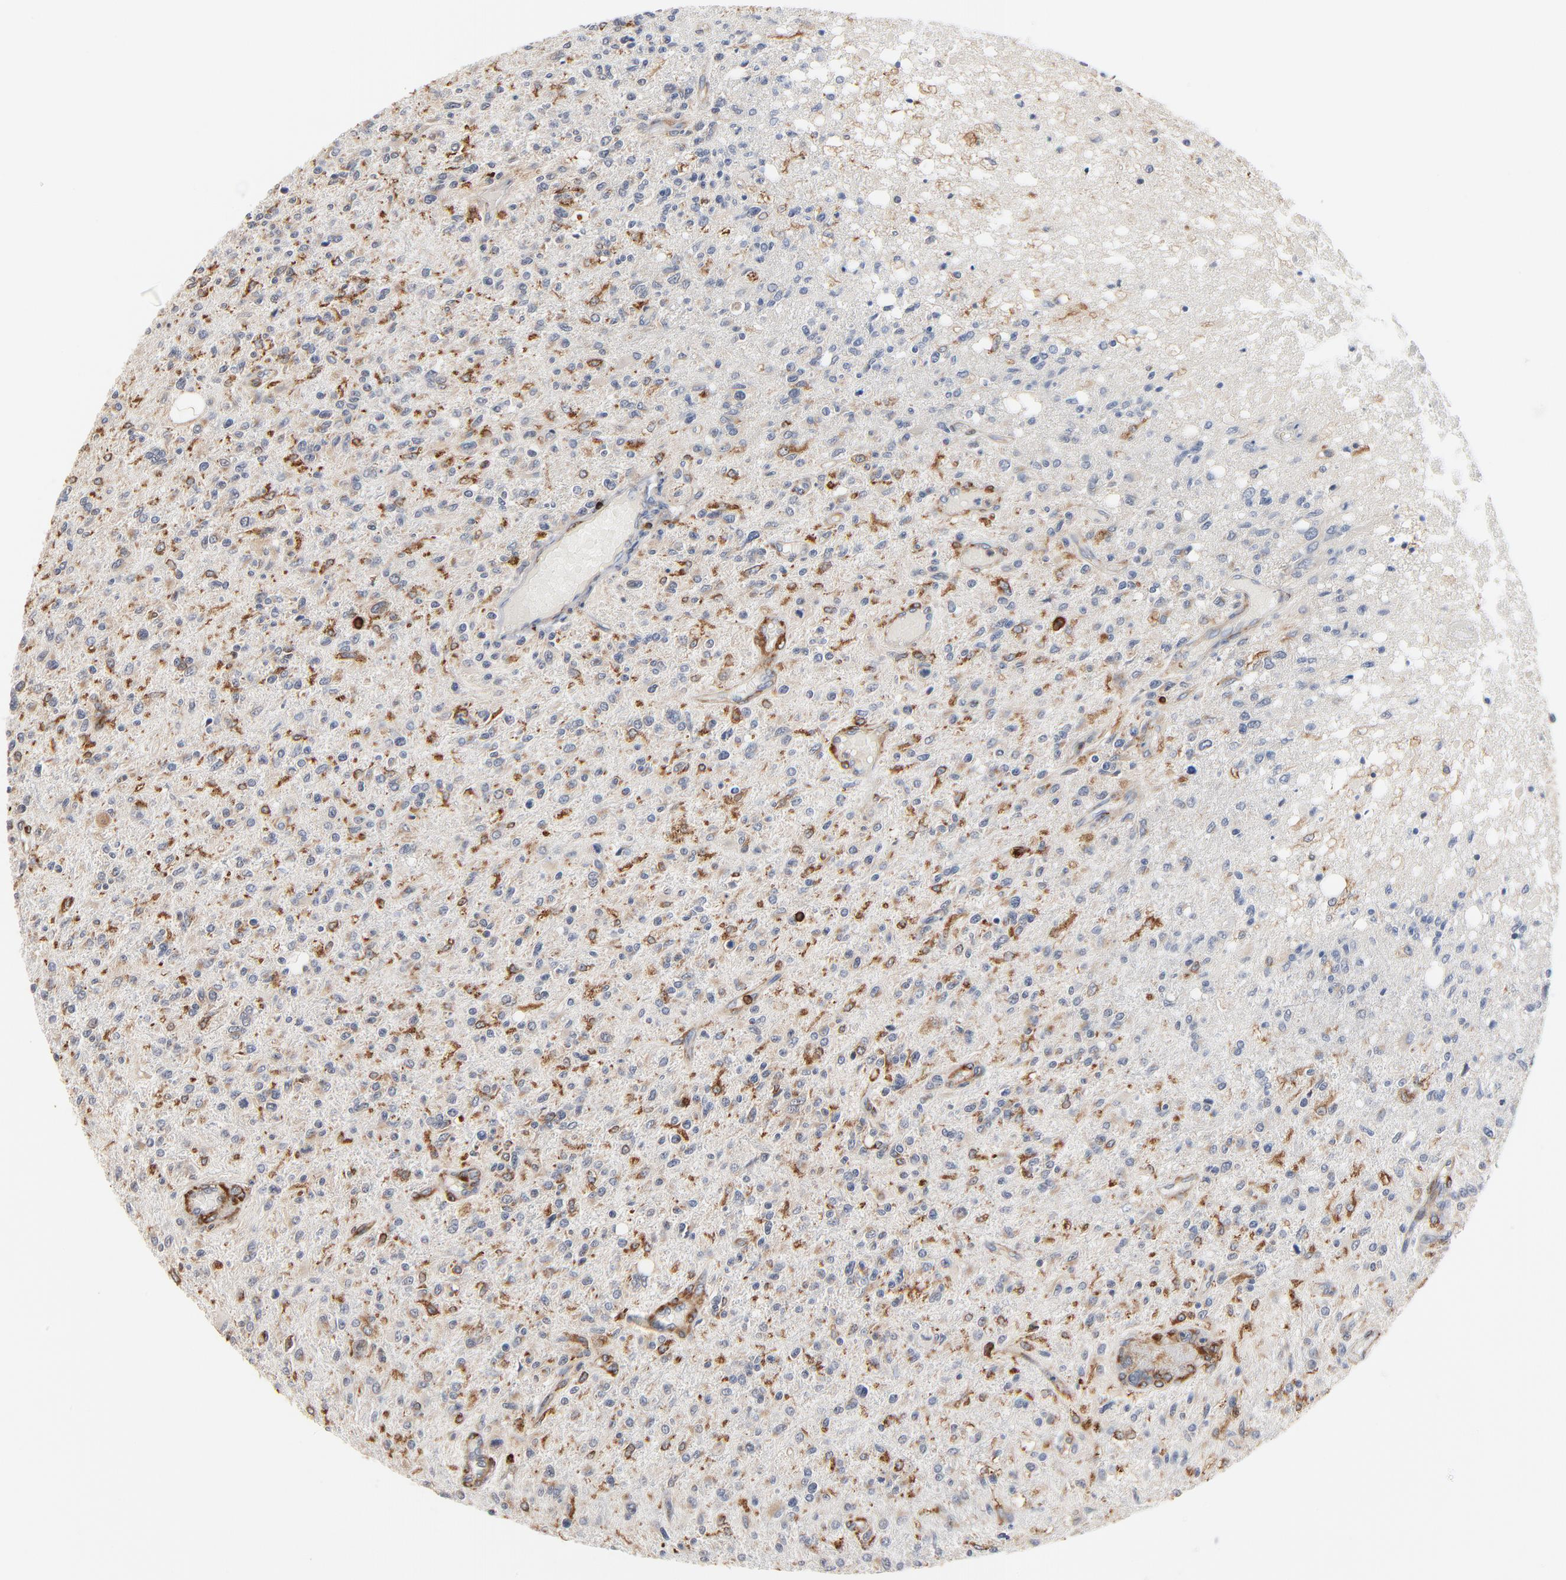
{"staining": {"intensity": "negative", "quantity": "none", "location": "none"}, "tissue": "glioma", "cell_type": "Tumor cells", "image_type": "cancer", "snomed": [{"axis": "morphology", "description": "Glioma, malignant, High grade"}, {"axis": "topography", "description": "Cerebral cortex"}], "caption": "This is a photomicrograph of immunohistochemistry (IHC) staining of malignant glioma (high-grade), which shows no positivity in tumor cells.", "gene": "SH3KBP1", "patient": {"sex": "male", "age": 76}}